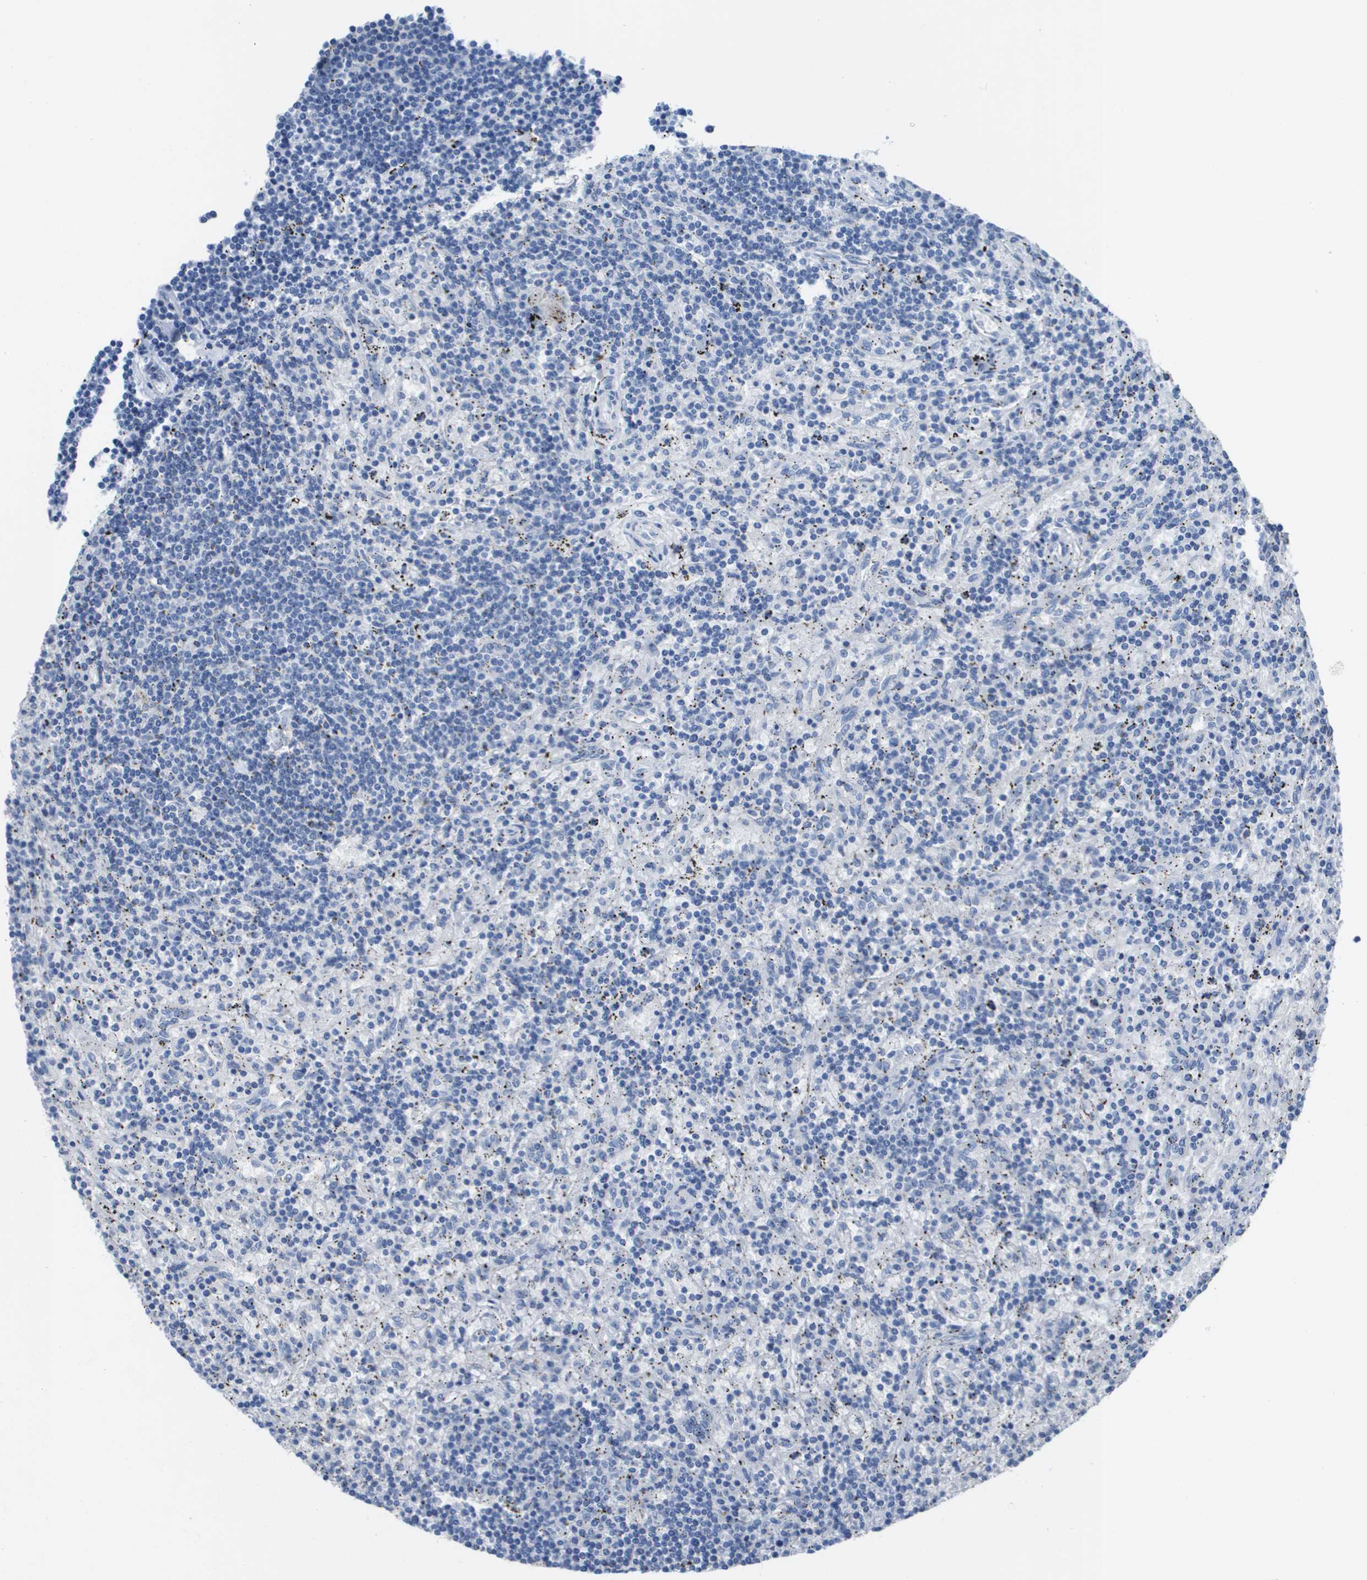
{"staining": {"intensity": "negative", "quantity": "none", "location": "none"}, "tissue": "lymphoma", "cell_type": "Tumor cells", "image_type": "cancer", "snomed": [{"axis": "morphology", "description": "Malignant lymphoma, non-Hodgkin's type, Low grade"}, {"axis": "topography", "description": "Spleen"}], "caption": "A high-resolution image shows immunohistochemistry staining of low-grade malignant lymphoma, non-Hodgkin's type, which shows no significant positivity in tumor cells.", "gene": "NCS1", "patient": {"sex": "male", "age": 76}}